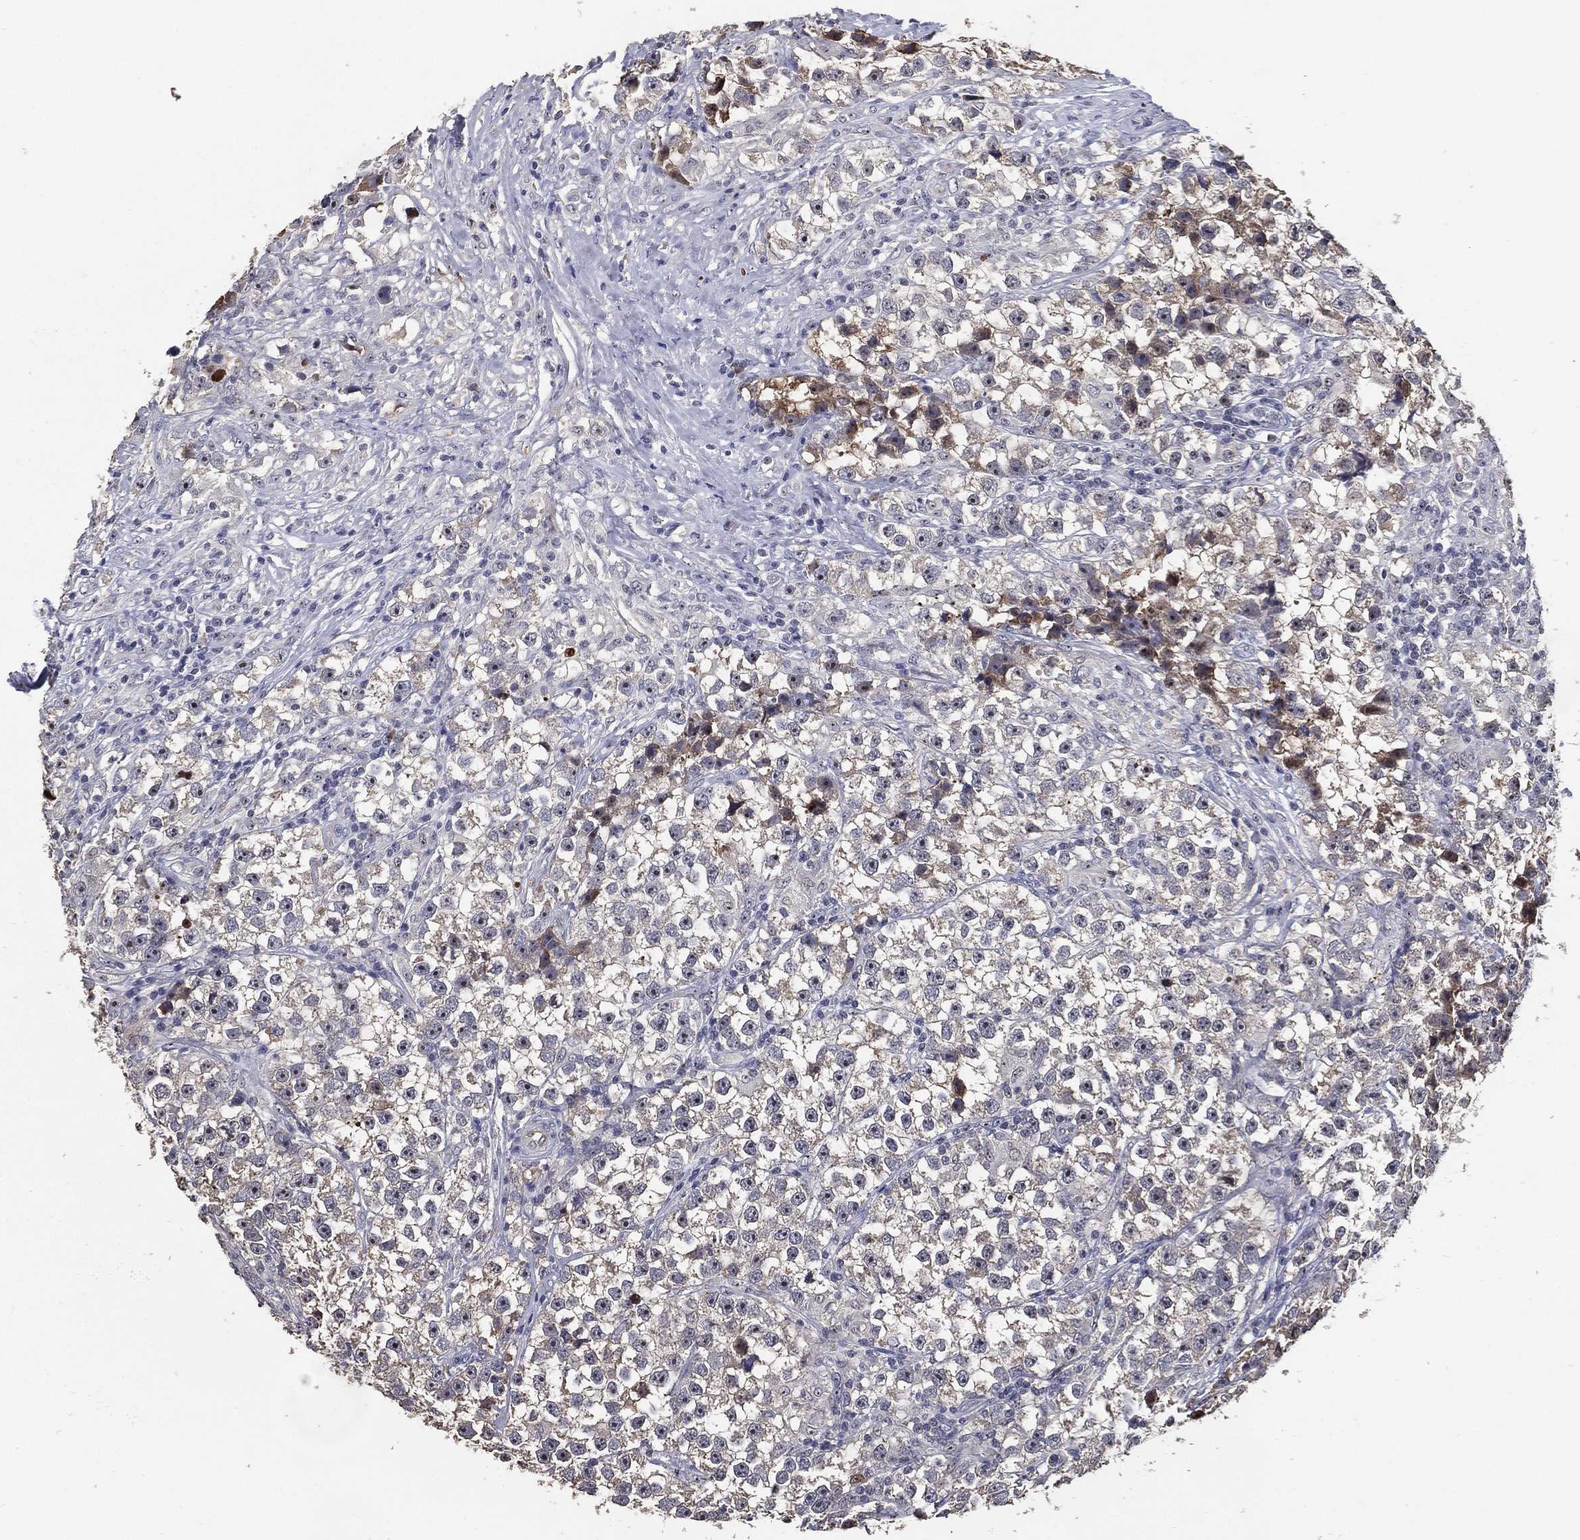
{"staining": {"intensity": "negative", "quantity": "none", "location": "none"}, "tissue": "testis cancer", "cell_type": "Tumor cells", "image_type": "cancer", "snomed": [{"axis": "morphology", "description": "Seminoma, NOS"}, {"axis": "topography", "description": "Testis"}], "caption": "The histopathology image reveals no significant positivity in tumor cells of testis seminoma.", "gene": "EFNA1", "patient": {"sex": "male", "age": 46}}